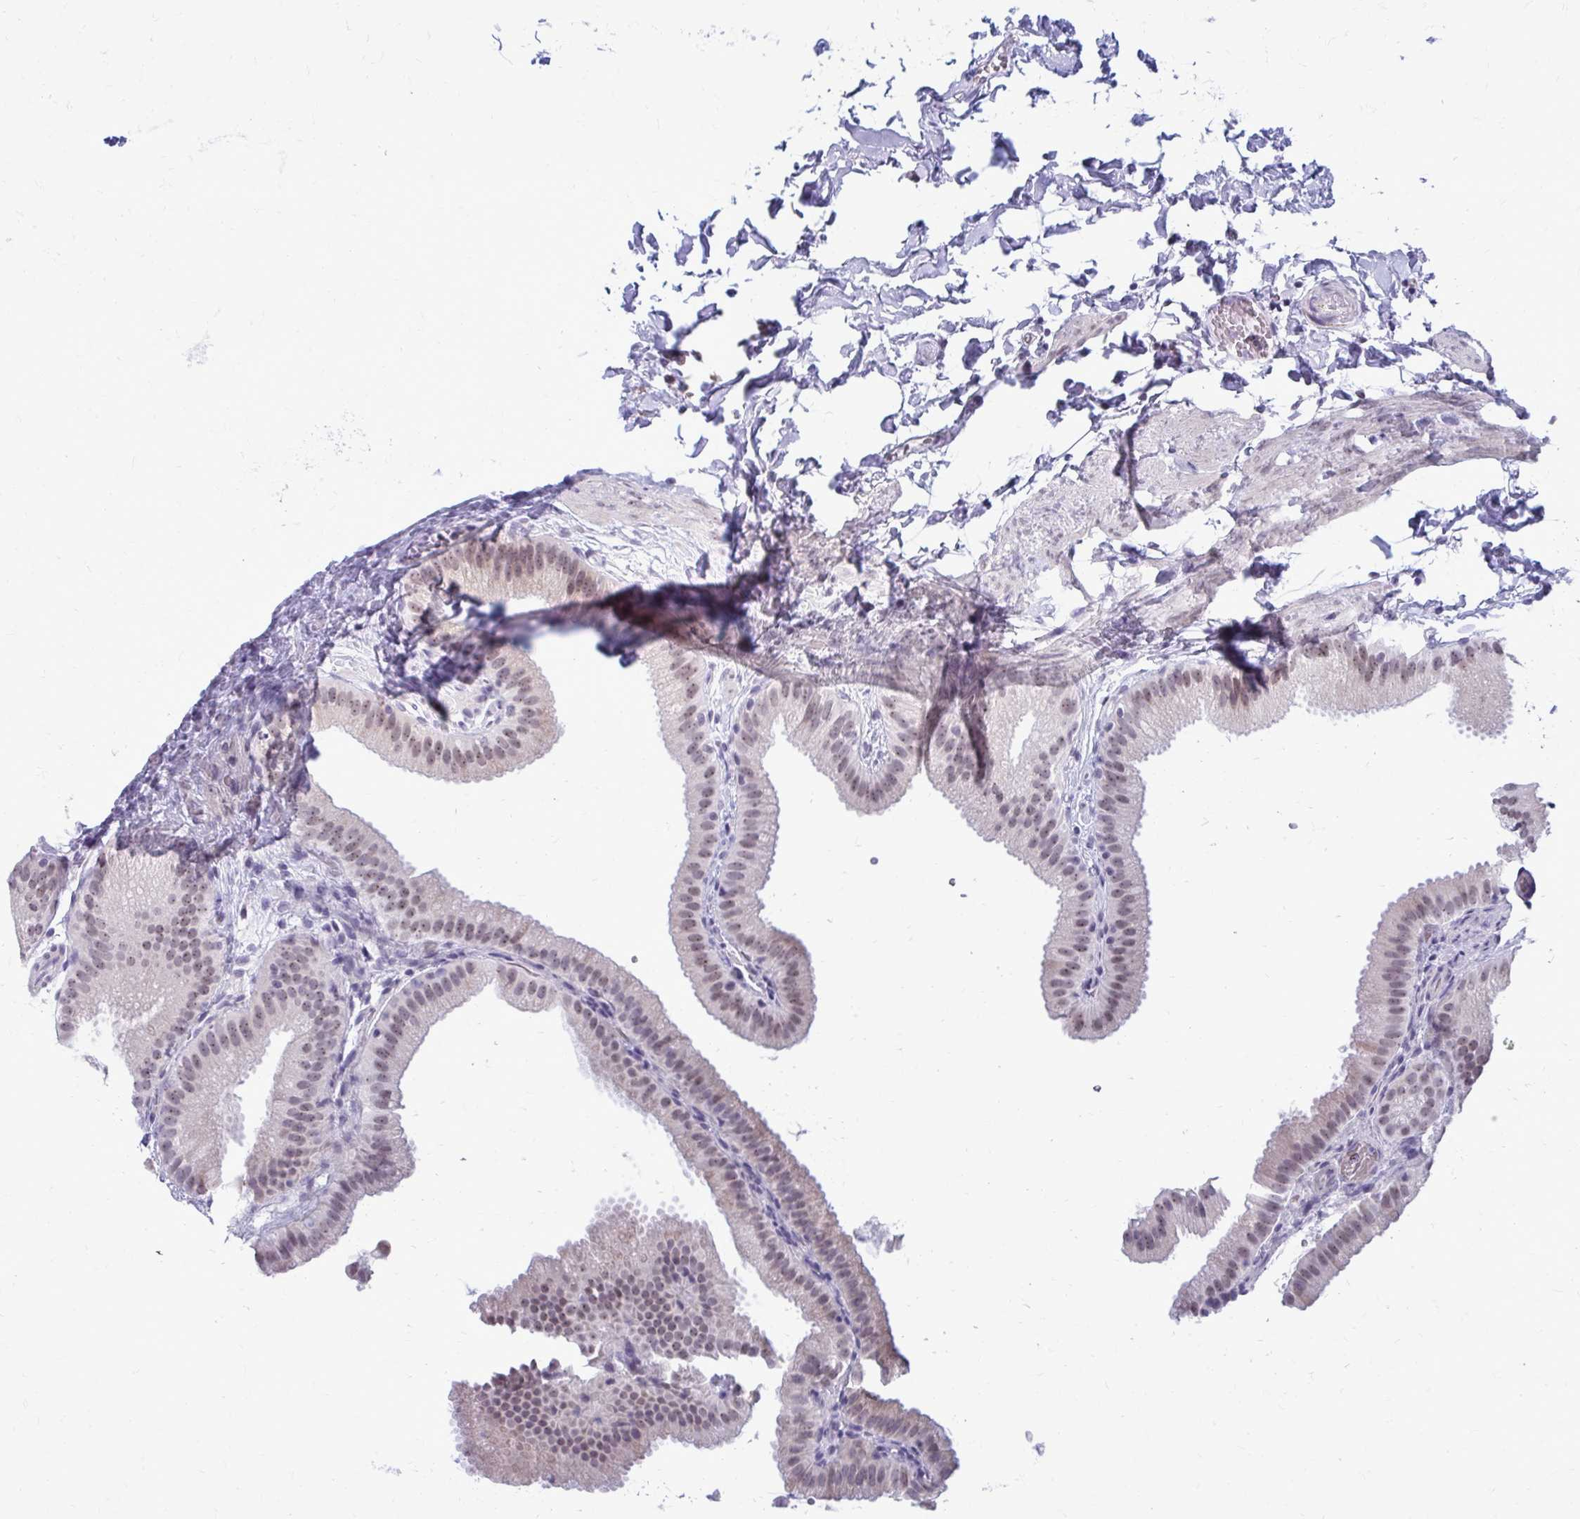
{"staining": {"intensity": "weak", "quantity": ">75%", "location": "nuclear"}, "tissue": "gallbladder", "cell_type": "Glandular cells", "image_type": "normal", "snomed": [{"axis": "morphology", "description": "Normal tissue, NOS"}, {"axis": "topography", "description": "Gallbladder"}], "caption": "DAB (3,3'-diaminobenzidine) immunohistochemical staining of unremarkable human gallbladder demonstrates weak nuclear protein positivity in about >75% of glandular cells.", "gene": "PROSER1", "patient": {"sex": "female", "age": 63}}